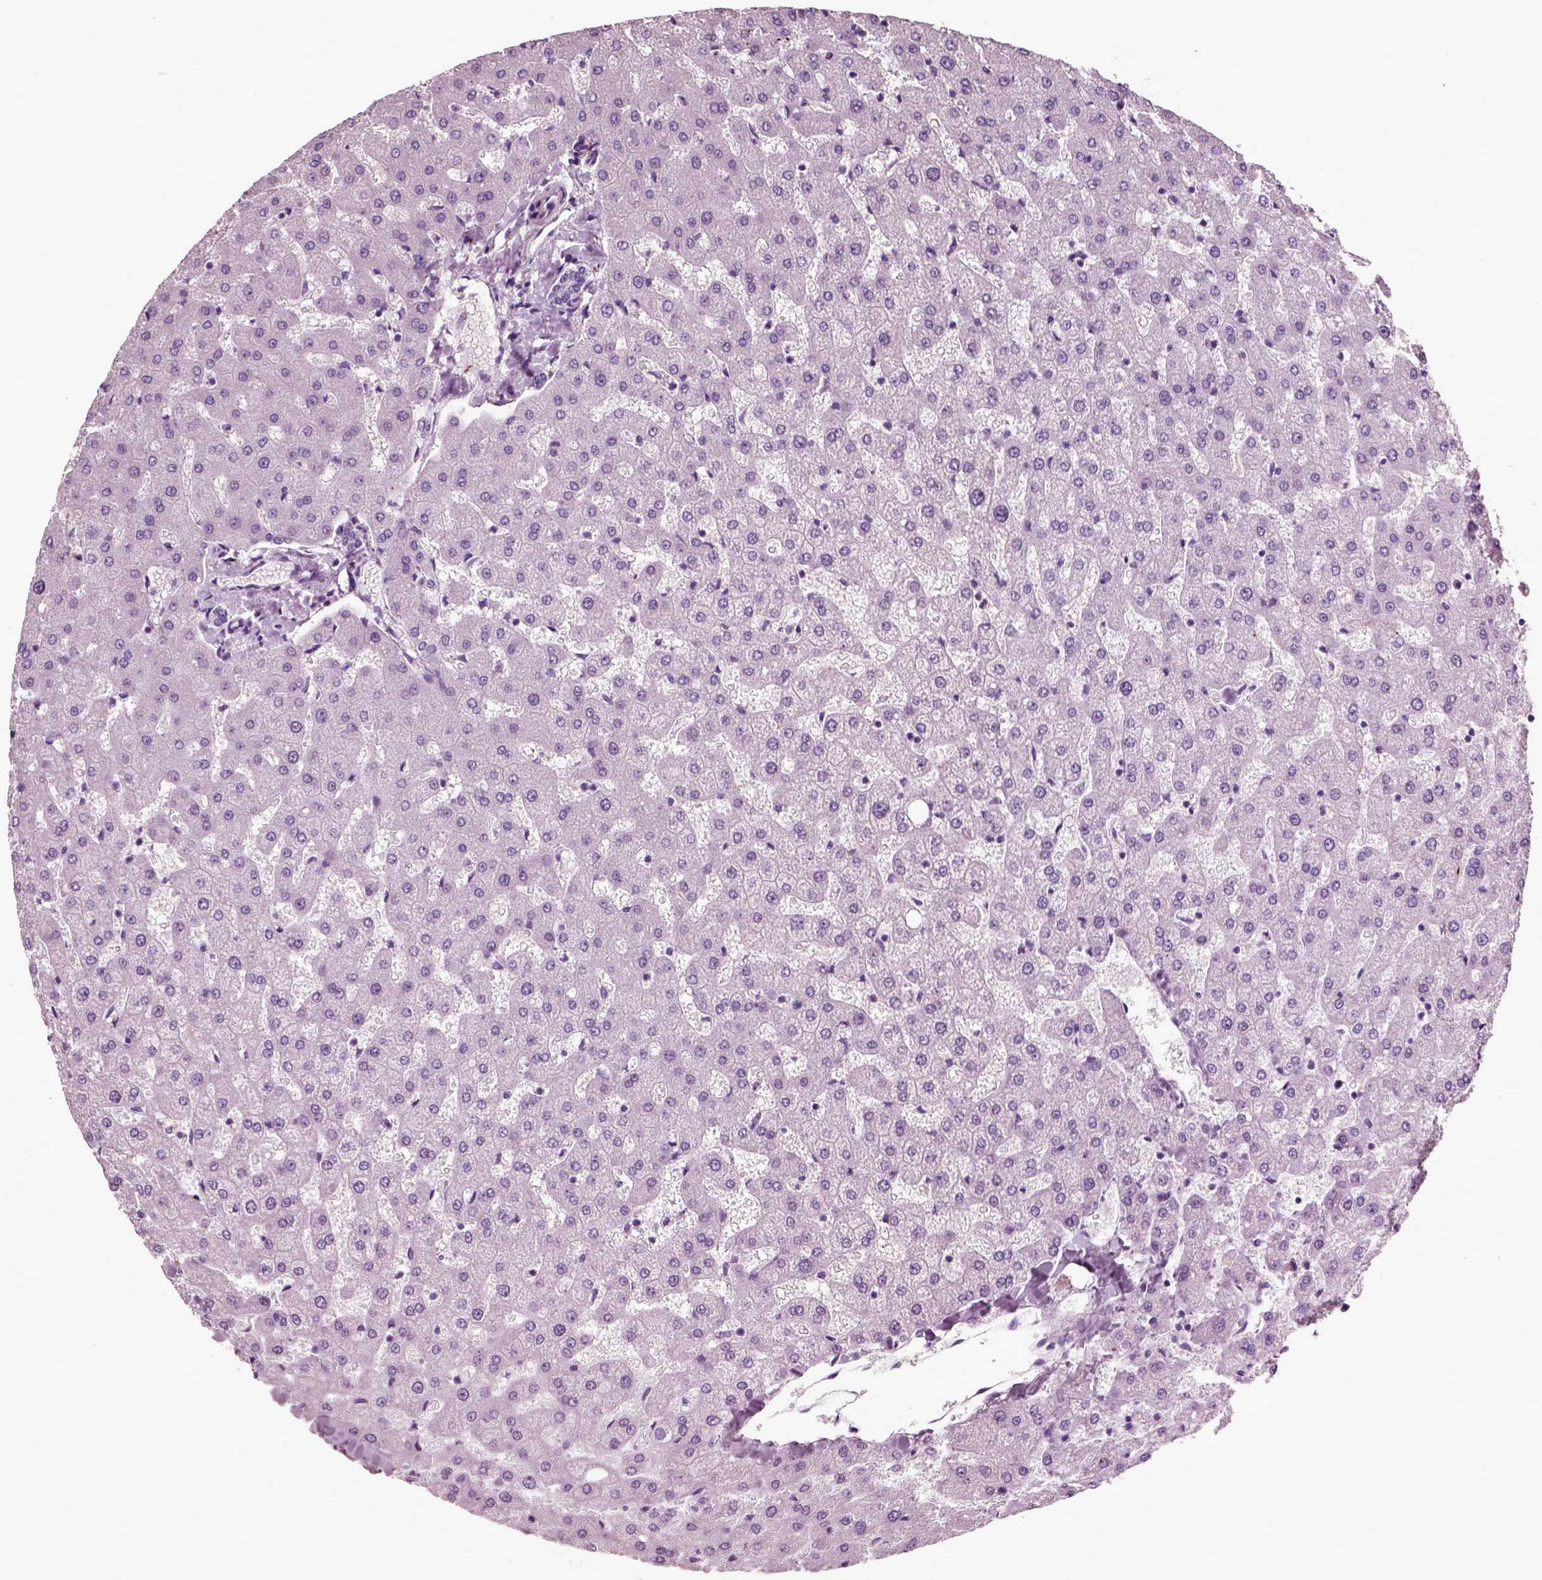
{"staining": {"intensity": "negative", "quantity": "none", "location": "none"}, "tissue": "liver", "cell_type": "Cholangiocytes", "image_type": "normal", "snomed": [{"axis": "morphology", "description": "Normal tissue, NOS"}, {"axis": "topography", "description": "Liver"}], "caption": "This photomicrograph is of benign liver stained with immunohistochemistry (IHC) to label a protein in brown with the nuclei are counter-stained blue. There is no positivity in cholangiocytes.", "gene": "CHGB", "patient": {"sex": "female", "age": 50}}